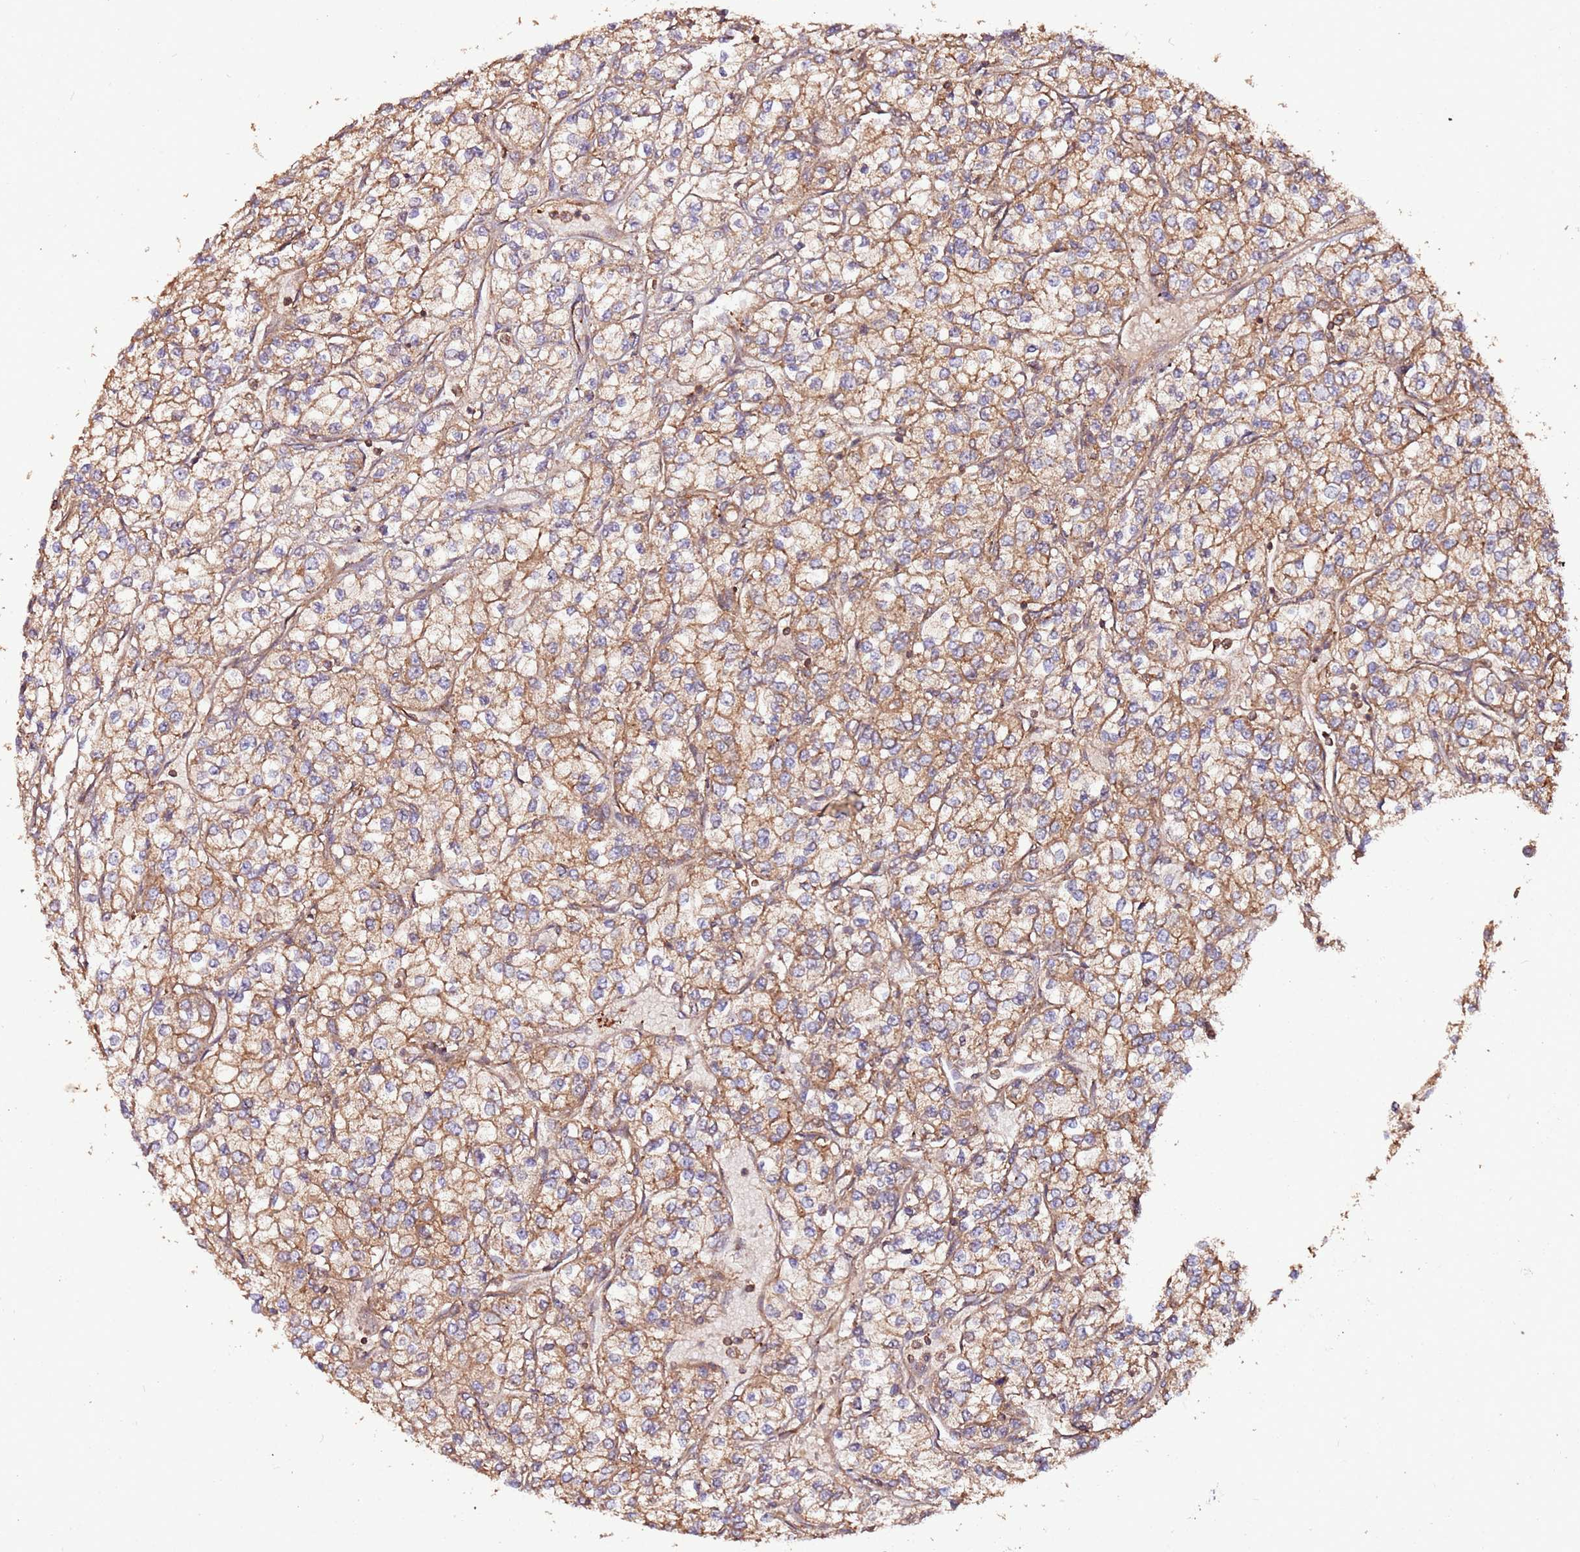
{"staining": {"intensity": "moderate", "quantity": ">75%", "location": "cytoplasmic/membranous"}, "tissue": "renal cancer", "cell_type": "Tumor cells", "image_type": "cancer", "snomed": [{"axis": "morphology", "description": "Adenocarcinoma, NOS"}, {"axis": "topography", "description": "Kidney"}], "caption": "A micrograph of renal adenocarcinoma stained for a protein displays moderate cytoplasmic/membranous brown staining in tumor cells.", "gene": "FAM186A", "patient": {"sex": "male", "age": 80}}